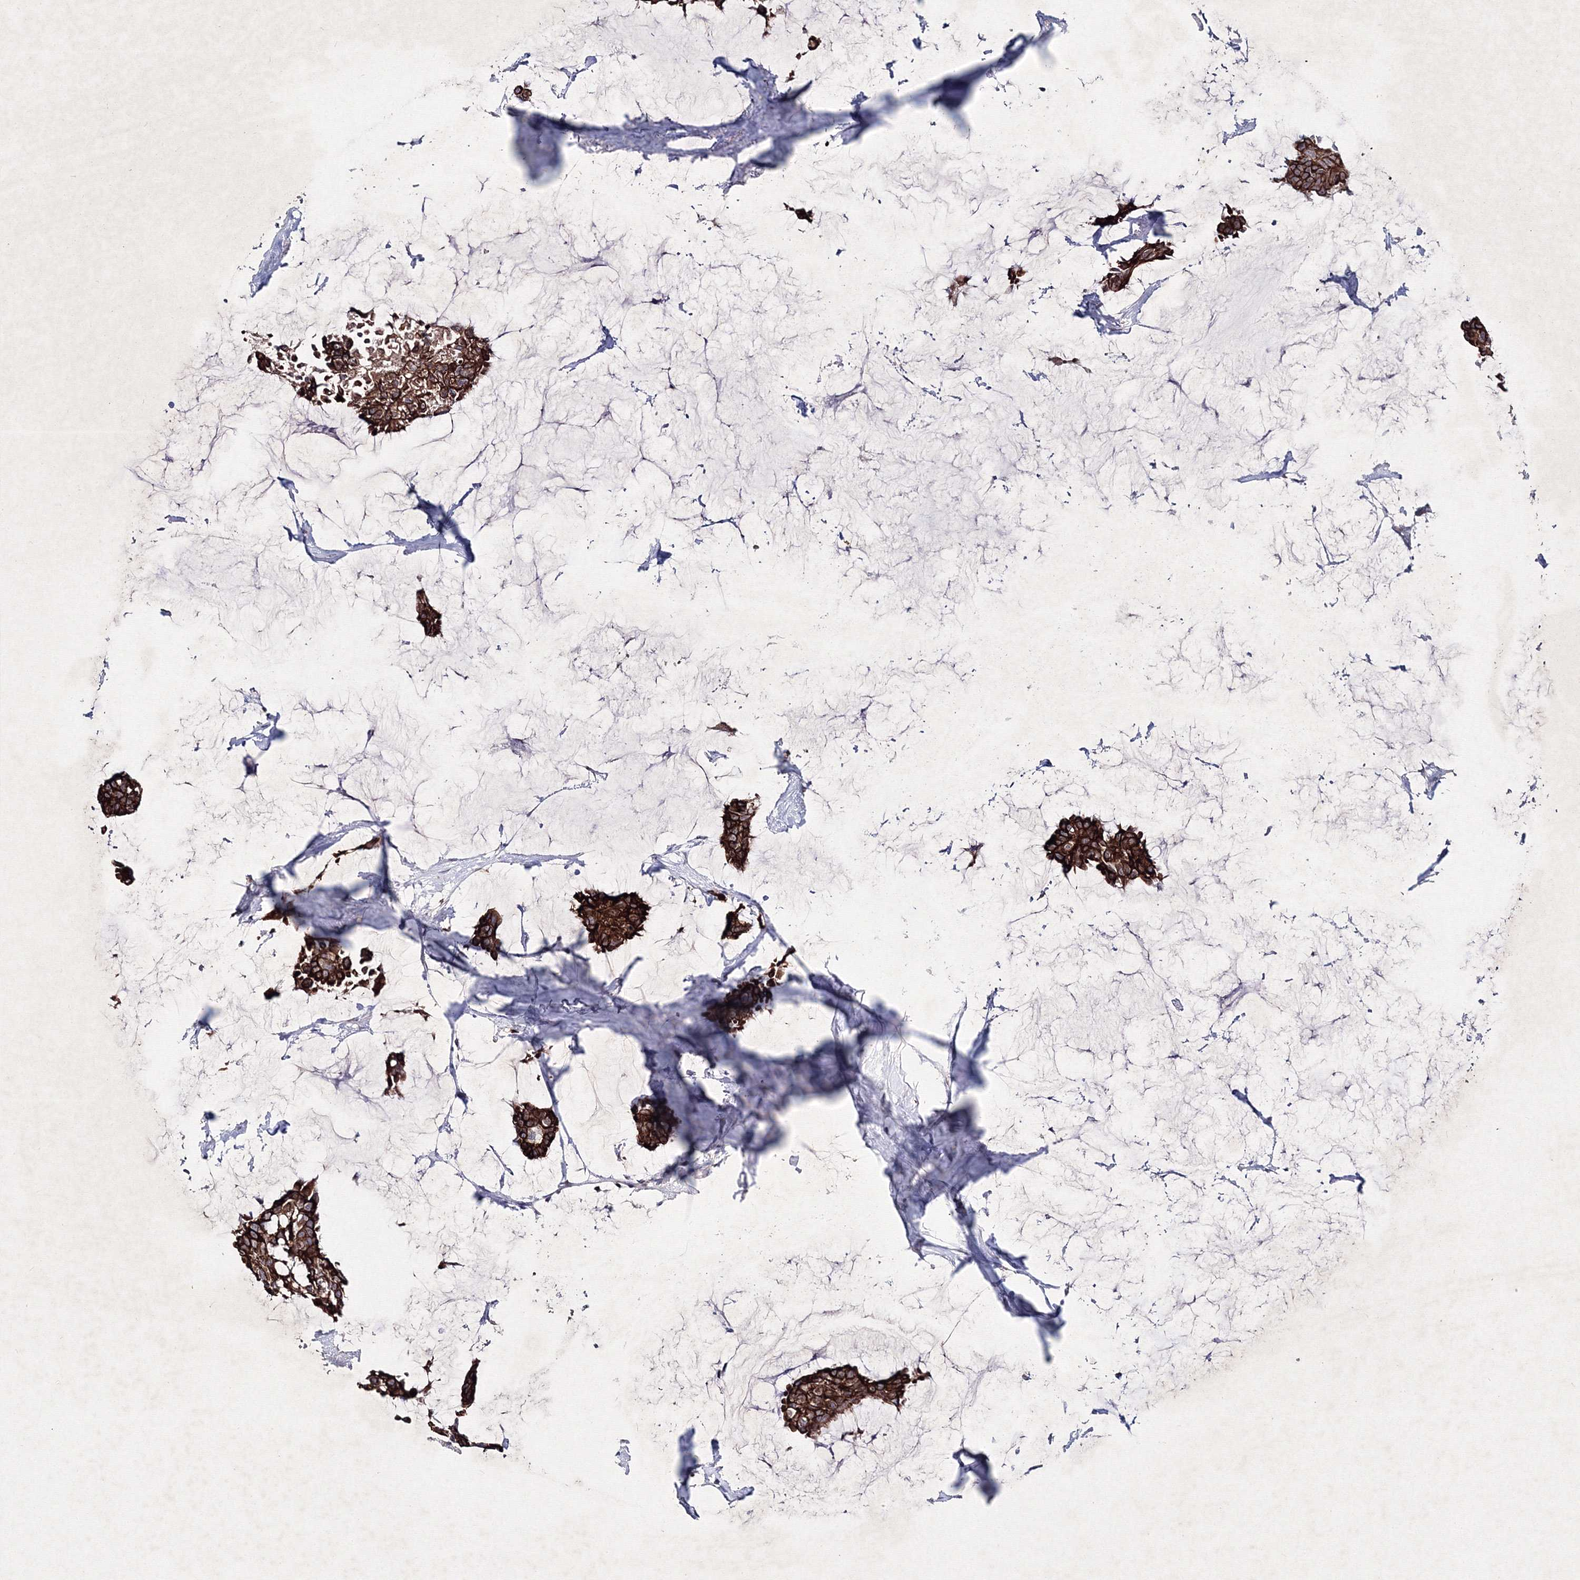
{"staining": {"intensity": "strong", "quantity": ">75%", "location": "cytoplasmic/membranous"}, "tissue": "breast cancer", "cell_type": "Tumor cells", "image_type": "cancer", "snomed": [{"axis": "morphology", "description": "Duct carcinoma"}, {"axis": "topography", "description": "Breast"}], "caption": "Protein expression analysis of breast cancer (infiltrating ductal carcinoma) displays strong cytoplasmic/membranous staining in about >75% of tumor cells. The staining was performed using DAB to visualize the protein expression in brown, while the nuclei were stained in blue with hematoxylin (Magnification: 20x).", "gene": "SMIM29", "patient": {"sex": "female", "age": 93}}